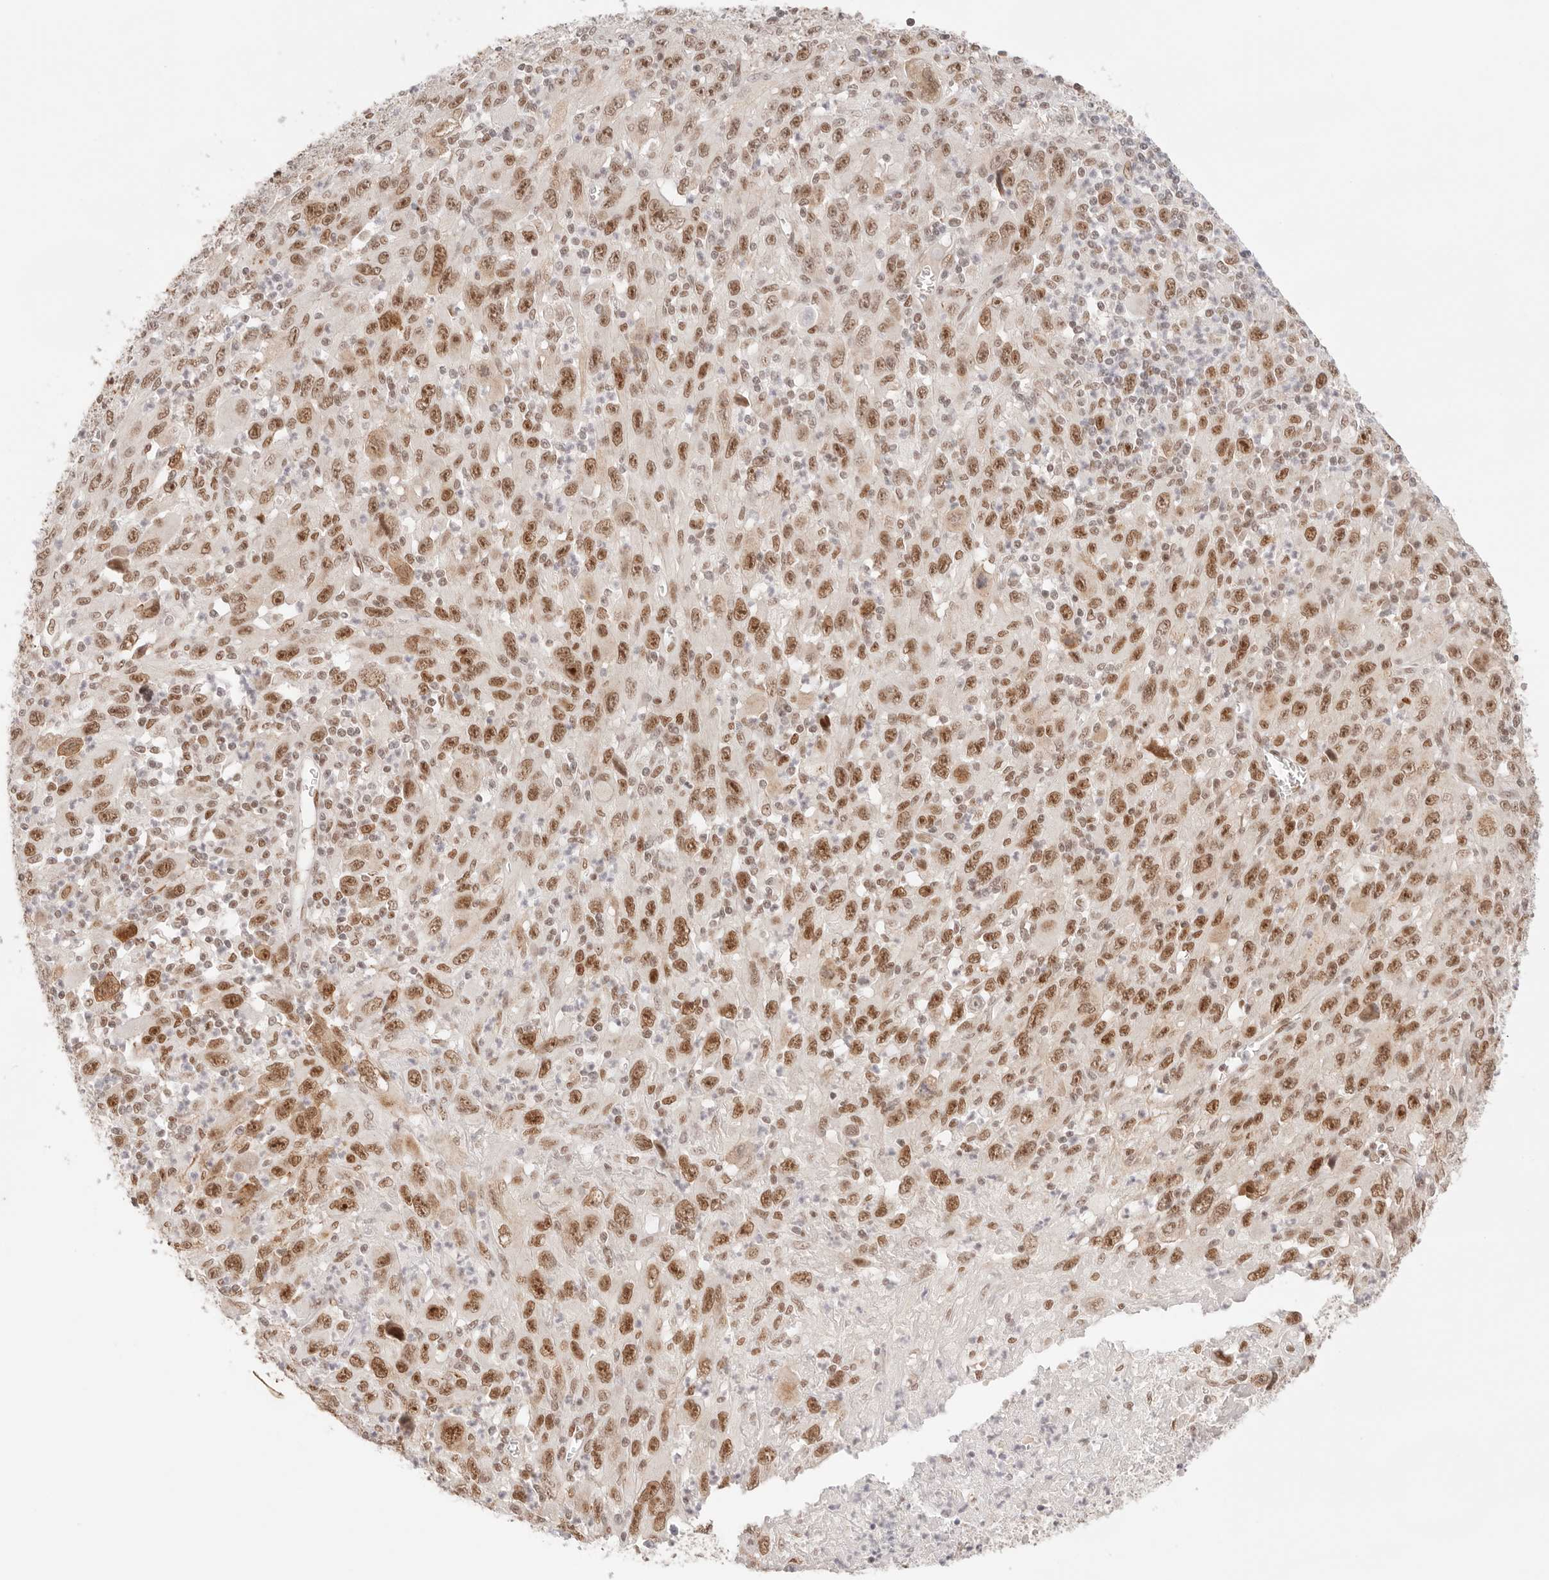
{"staining": {"intensity": "moderate", "quantity": ">75%", "location": "nuclear"}, "tissue": "melanoma", "cell_type": "Tumor cells", "image_type": "cancer", "snomed": [{"axis": "morphology", "description": "Malignant melanoma, Metastatic site"}, {"axis": "topography", "description": "Skin"}], "caption": "Protein positivity by immunohistochemistry (IHC) reveals moderate nuclear expression in approximately >75% of tumor cells in melanoma. (DAB IHC with brightfield microscopy, high magnification).", "gene": "GTF2E2", "patient": {"sex": "female", "age": 56}}